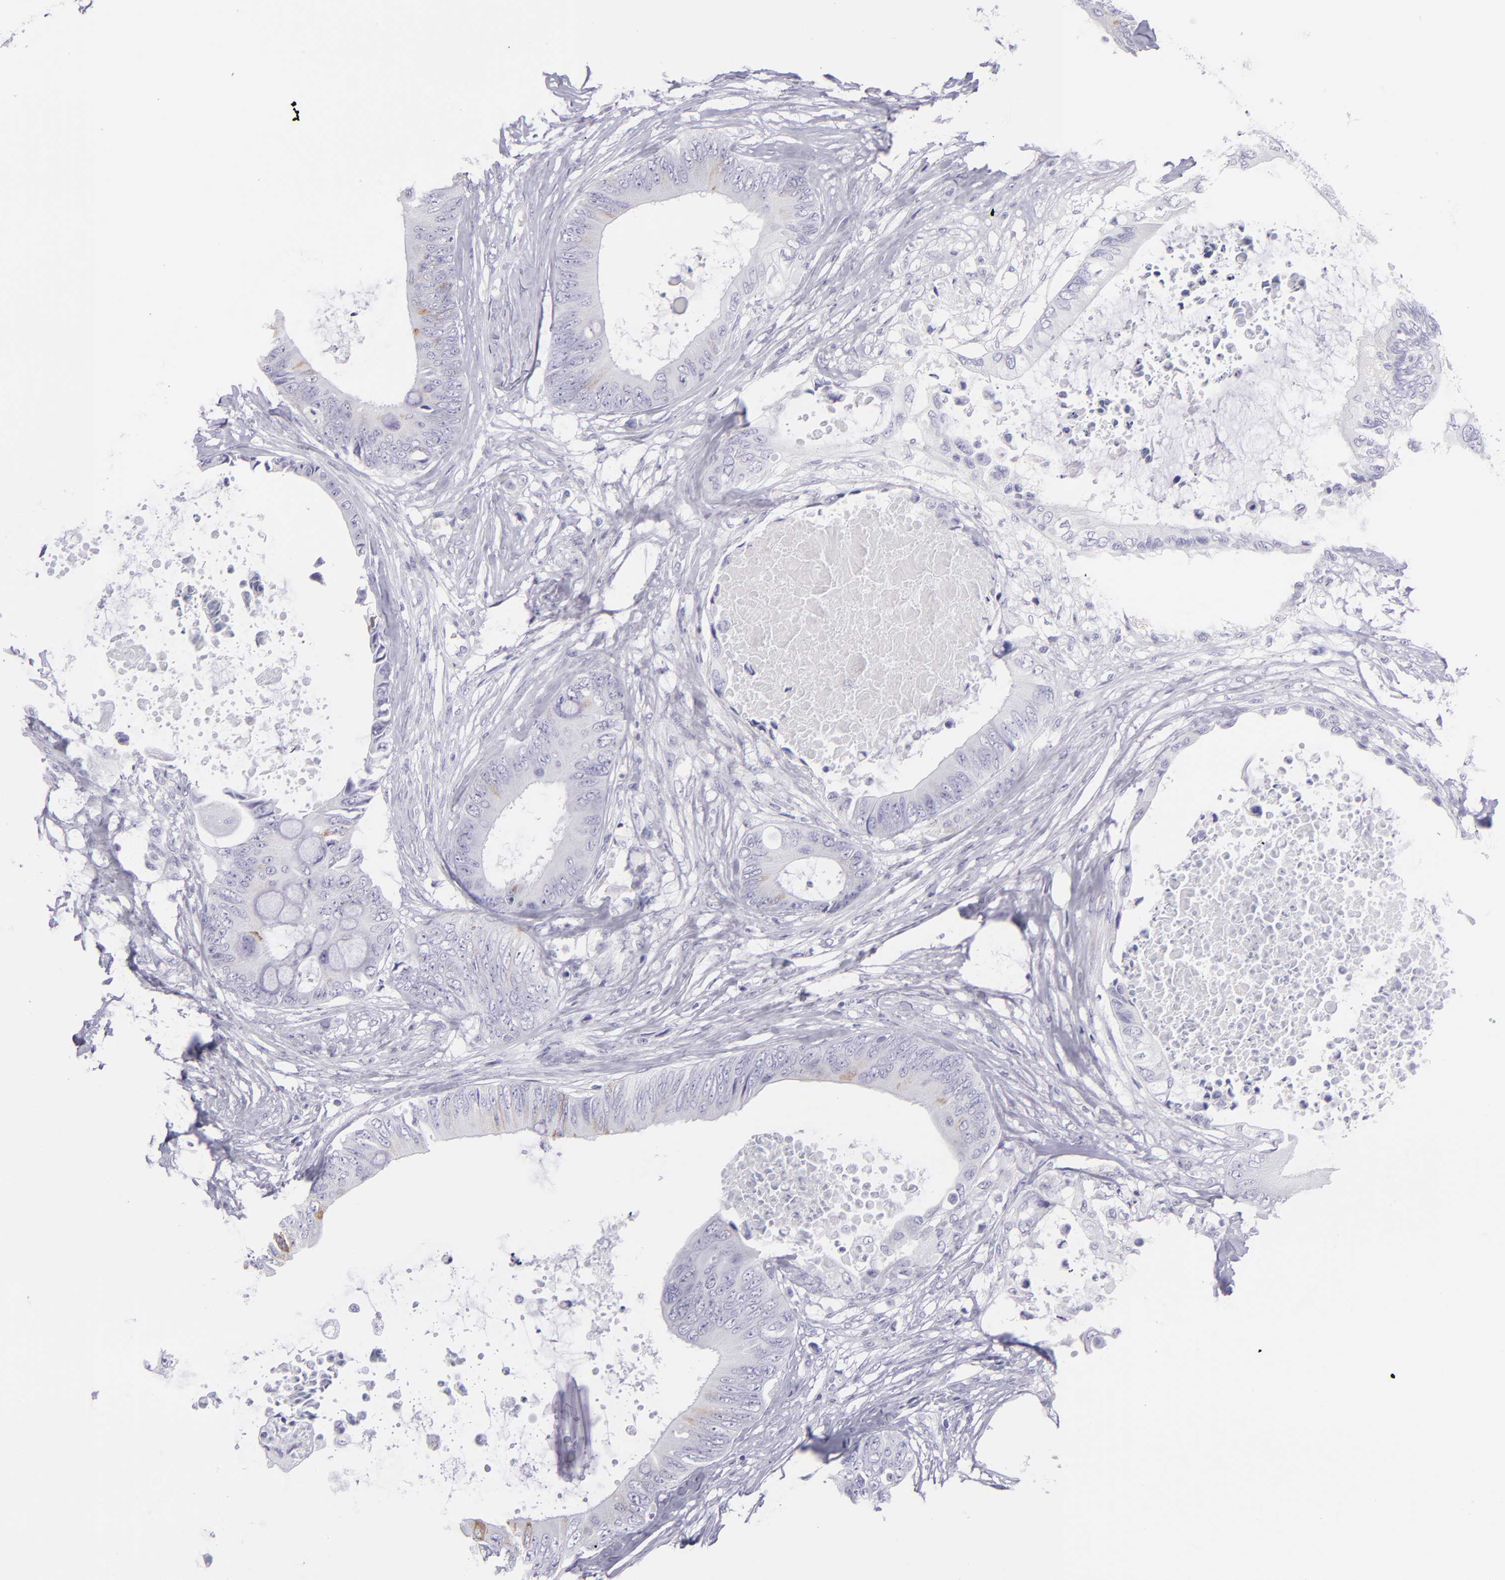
{"staining": {"intensity": "negative", "quantity": "none", "location": "none"}, "tissue": "colorectal cancer", "cell_type": "Tumor cells", "image_type": "cancer", "snomed": [{"axis": "morphology", "description": "Normal tissue, NOS"}, {"axis": "morphology", "description": "Adenocarcinoma, NOS"}, {"axis": "topography", "description": "Rectum"}, {"axis": "topography", "description": "Peripheral nerve tissue"}], "caption": "The histopathology image exhibits no significant positivity in tumor cells of adenocarcinoma (colorectal). (DAB immunohistochemistry, high magnification).", "gene": "MUC5AC", "patient": {"sex": "female", "age": 77}}